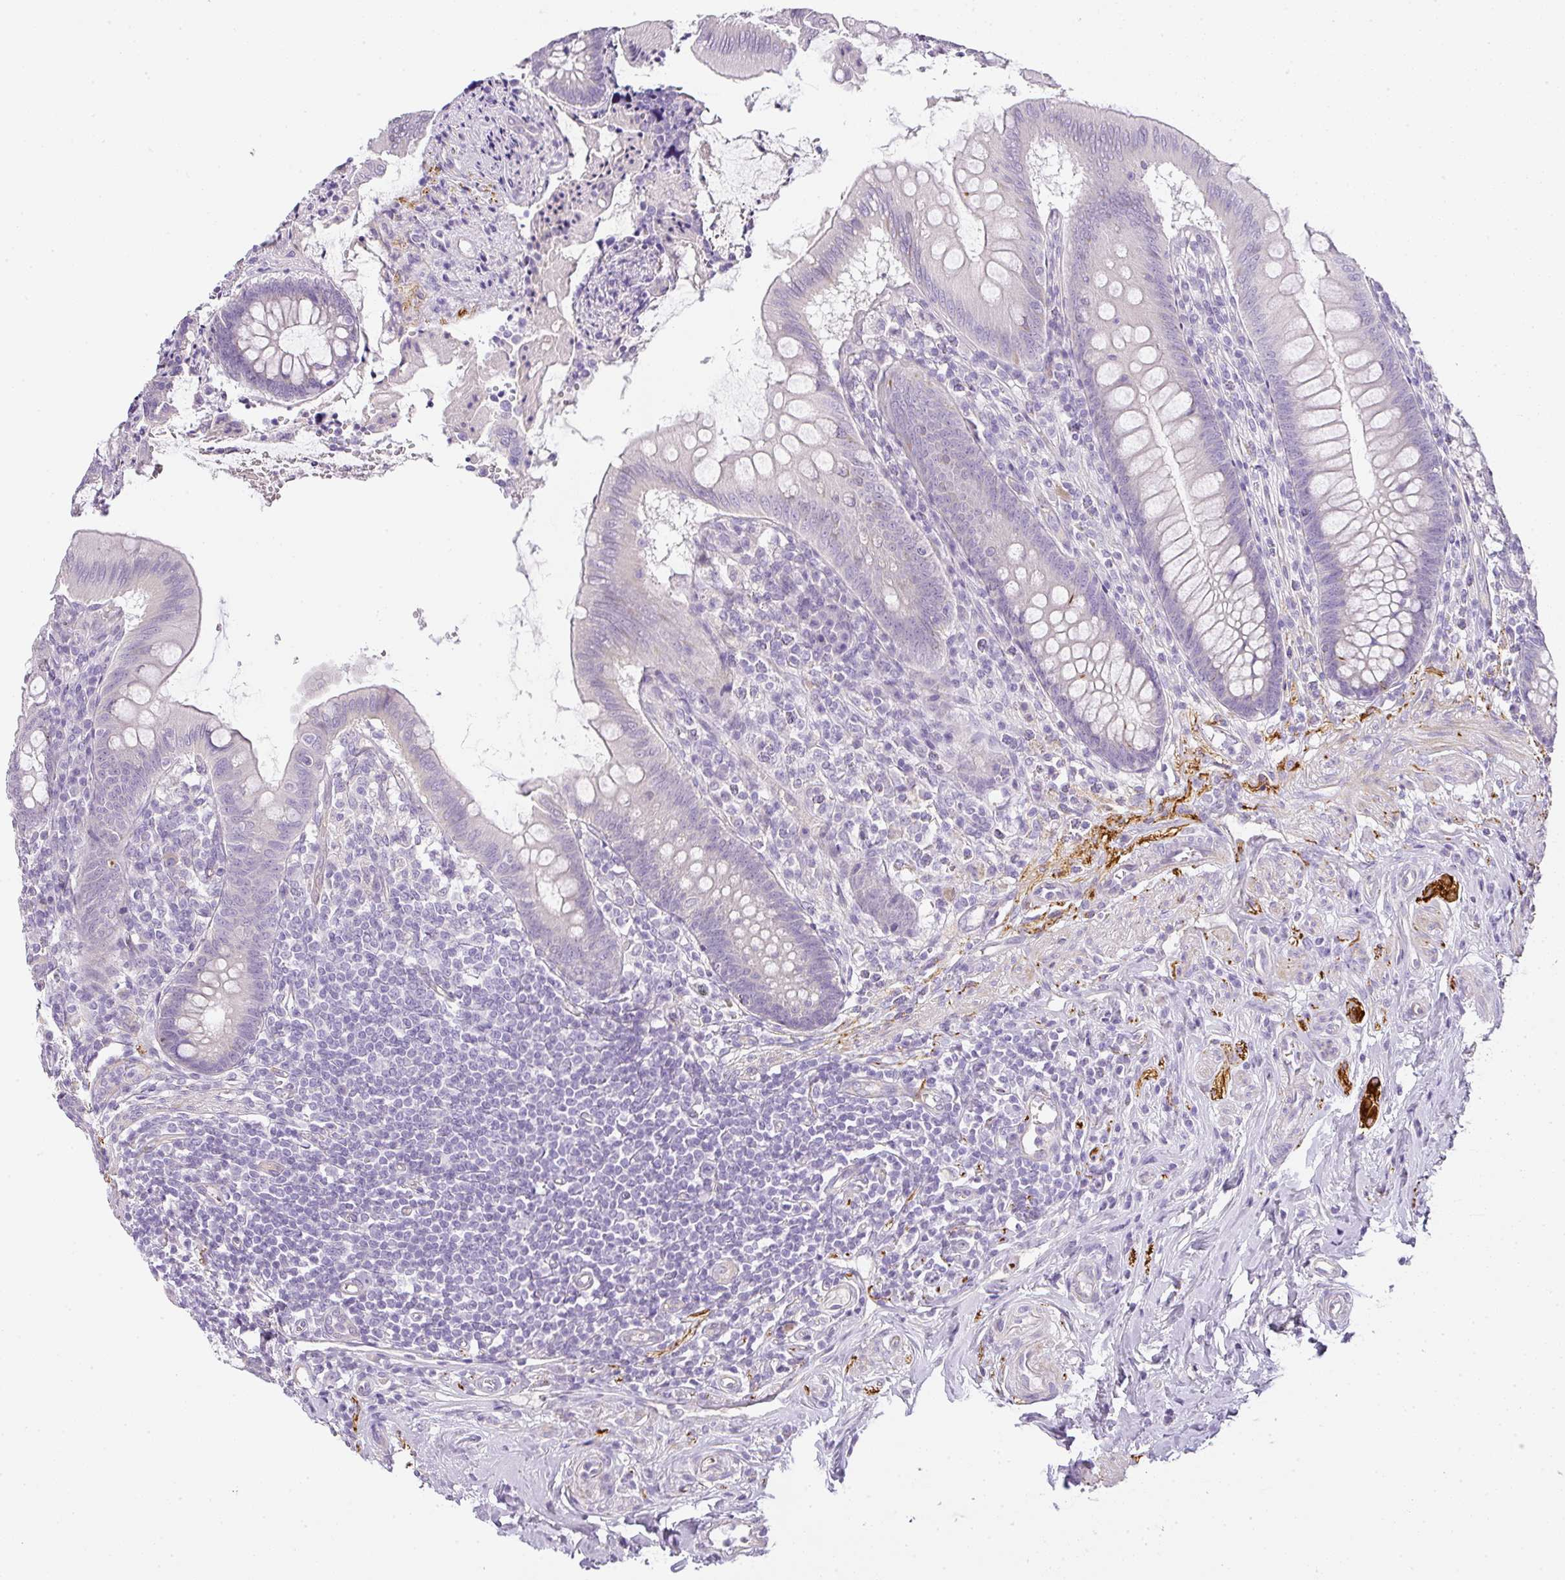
{"staining": {"intensity": "negative", "quantity": "none", "location": "none"}, "tissue": "appendix", "cell_type": "Glandular cells", "image_type": "normal", "snomed": [{"axis": "morphology", "description": "Normal tissue, NOS"}, {"axis": "topography", "description": "Appendix"}], "caption": "Protein analysis of benign appendix exhibits no significant staining in glandular cells. (DAB IHC, high magnification).", "gene": "RAX2", "patient": {"sex": "female", "age": 51}}